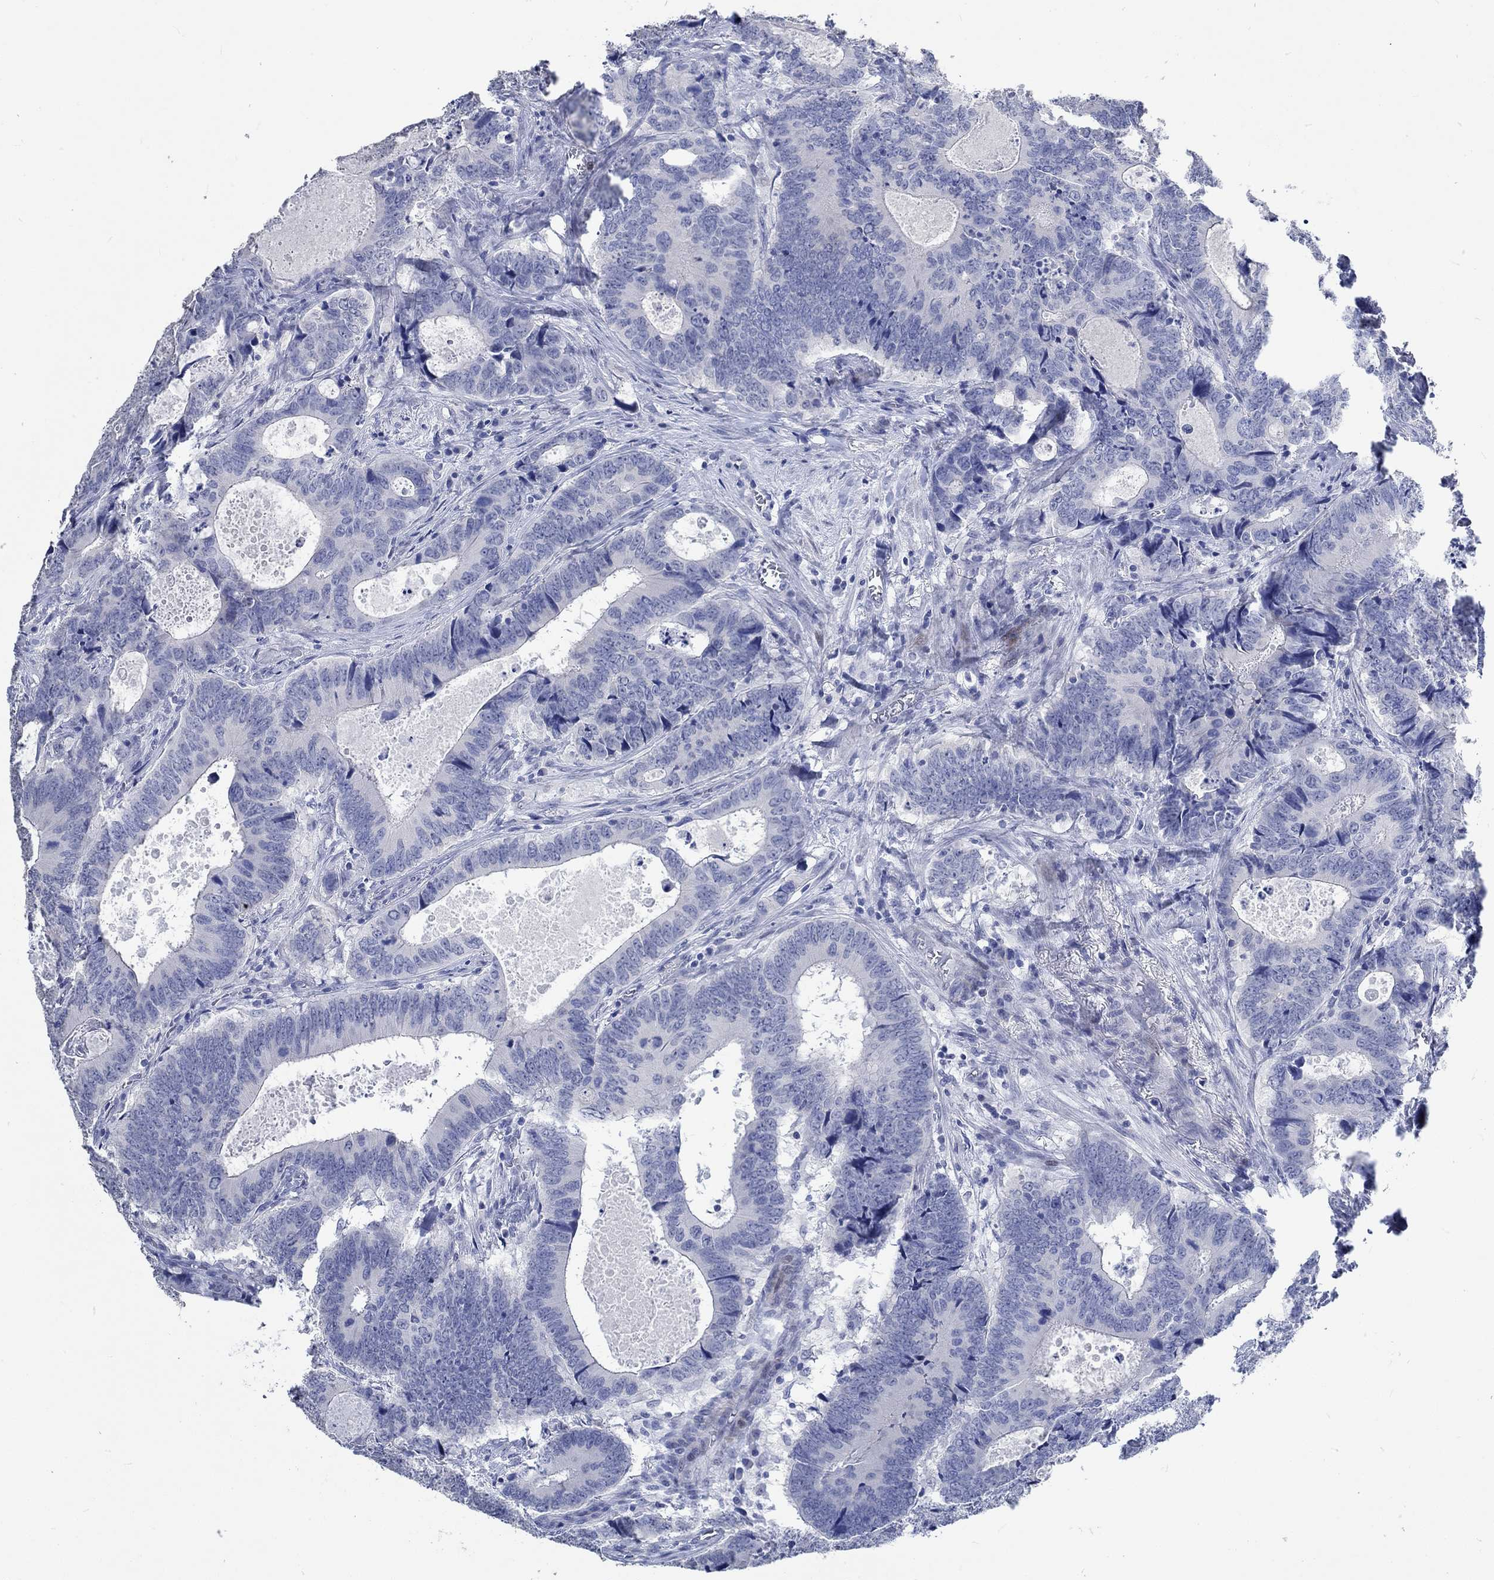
{"staining": {"intensity": "negative", "quantity": "none", "location": "none"}, "tissue": "colorectal cancer", "cell_type": "Tumor cells", "image_type": "cancer", "snomed": [{"axis": "morphology", "description": "Adenocarcinoma, NOS"}, {"axis": "topography", "description": "Colon"}], "caption": "A high-resolution micrograph shows IHC staining of adenocarcinoma (colorectal), which displays no significant positivity in tumor cells. The staining is performed using DAB brown chromogen with nuclei counter-stained in using hematoxylin.", "gene": "C4orf47", "patient": {"sex": "female", "age": 82}}